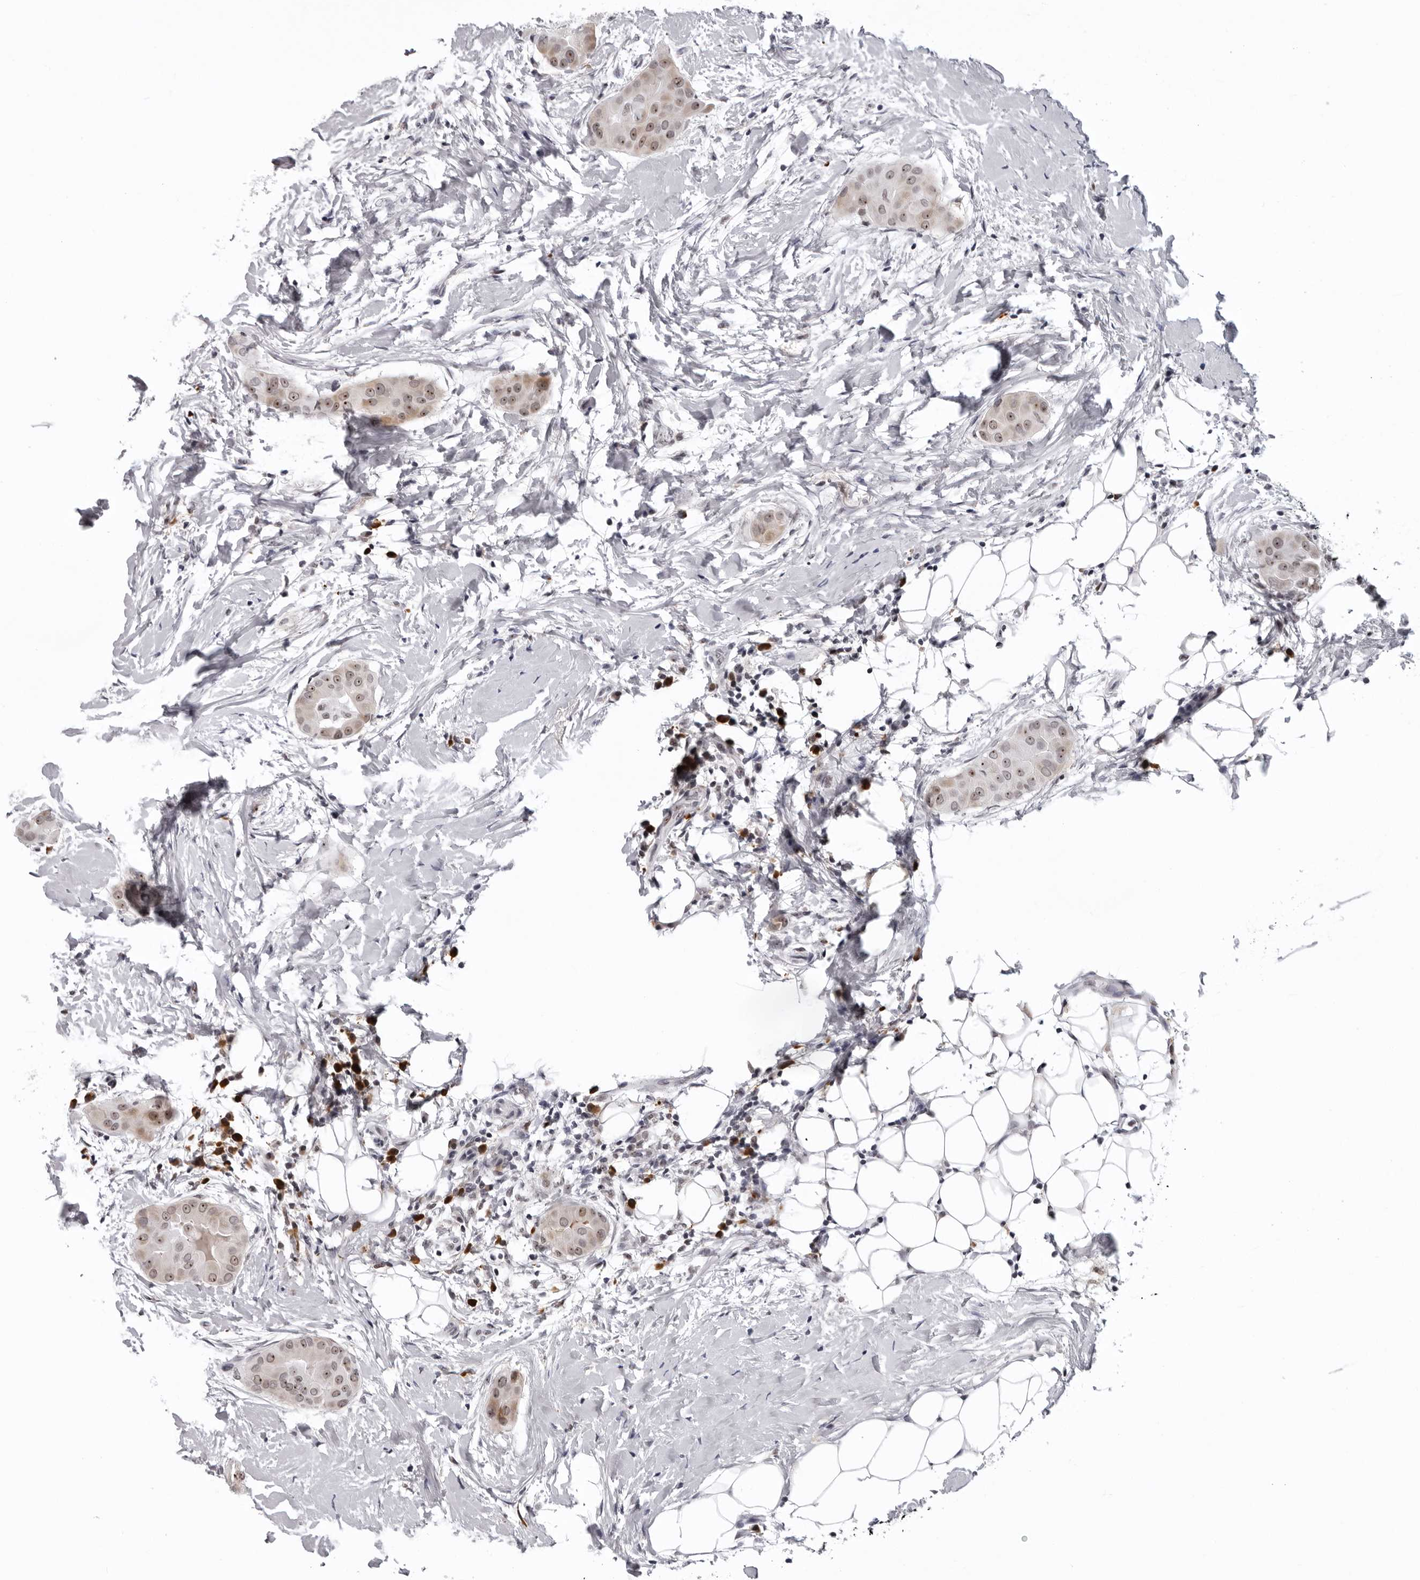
{"staining": {"intensity": "moderate", "quantity": ">75%", "location": "nuclear"}, "tissue": "thyroid cancer", "cell_type": "Tumor cells", "image_type": "cancer", "snomed": [{"axis": "morphology", "description": "Papillary adenocarcinoma, NOS"}, {"axis": "topography", "description": "Thyroid gland"}], "caption": "Thyroid papillary adenocarcinoma stained for a protein demonstrates moderate nuclear positivity in tumor cells. (DAB (3,3'-diaminobenzidine) = brown stain, brightfield microscopy at high magnification).", "gene": "EXOSC10", "patient": {"sex": "male", "age": 33}}